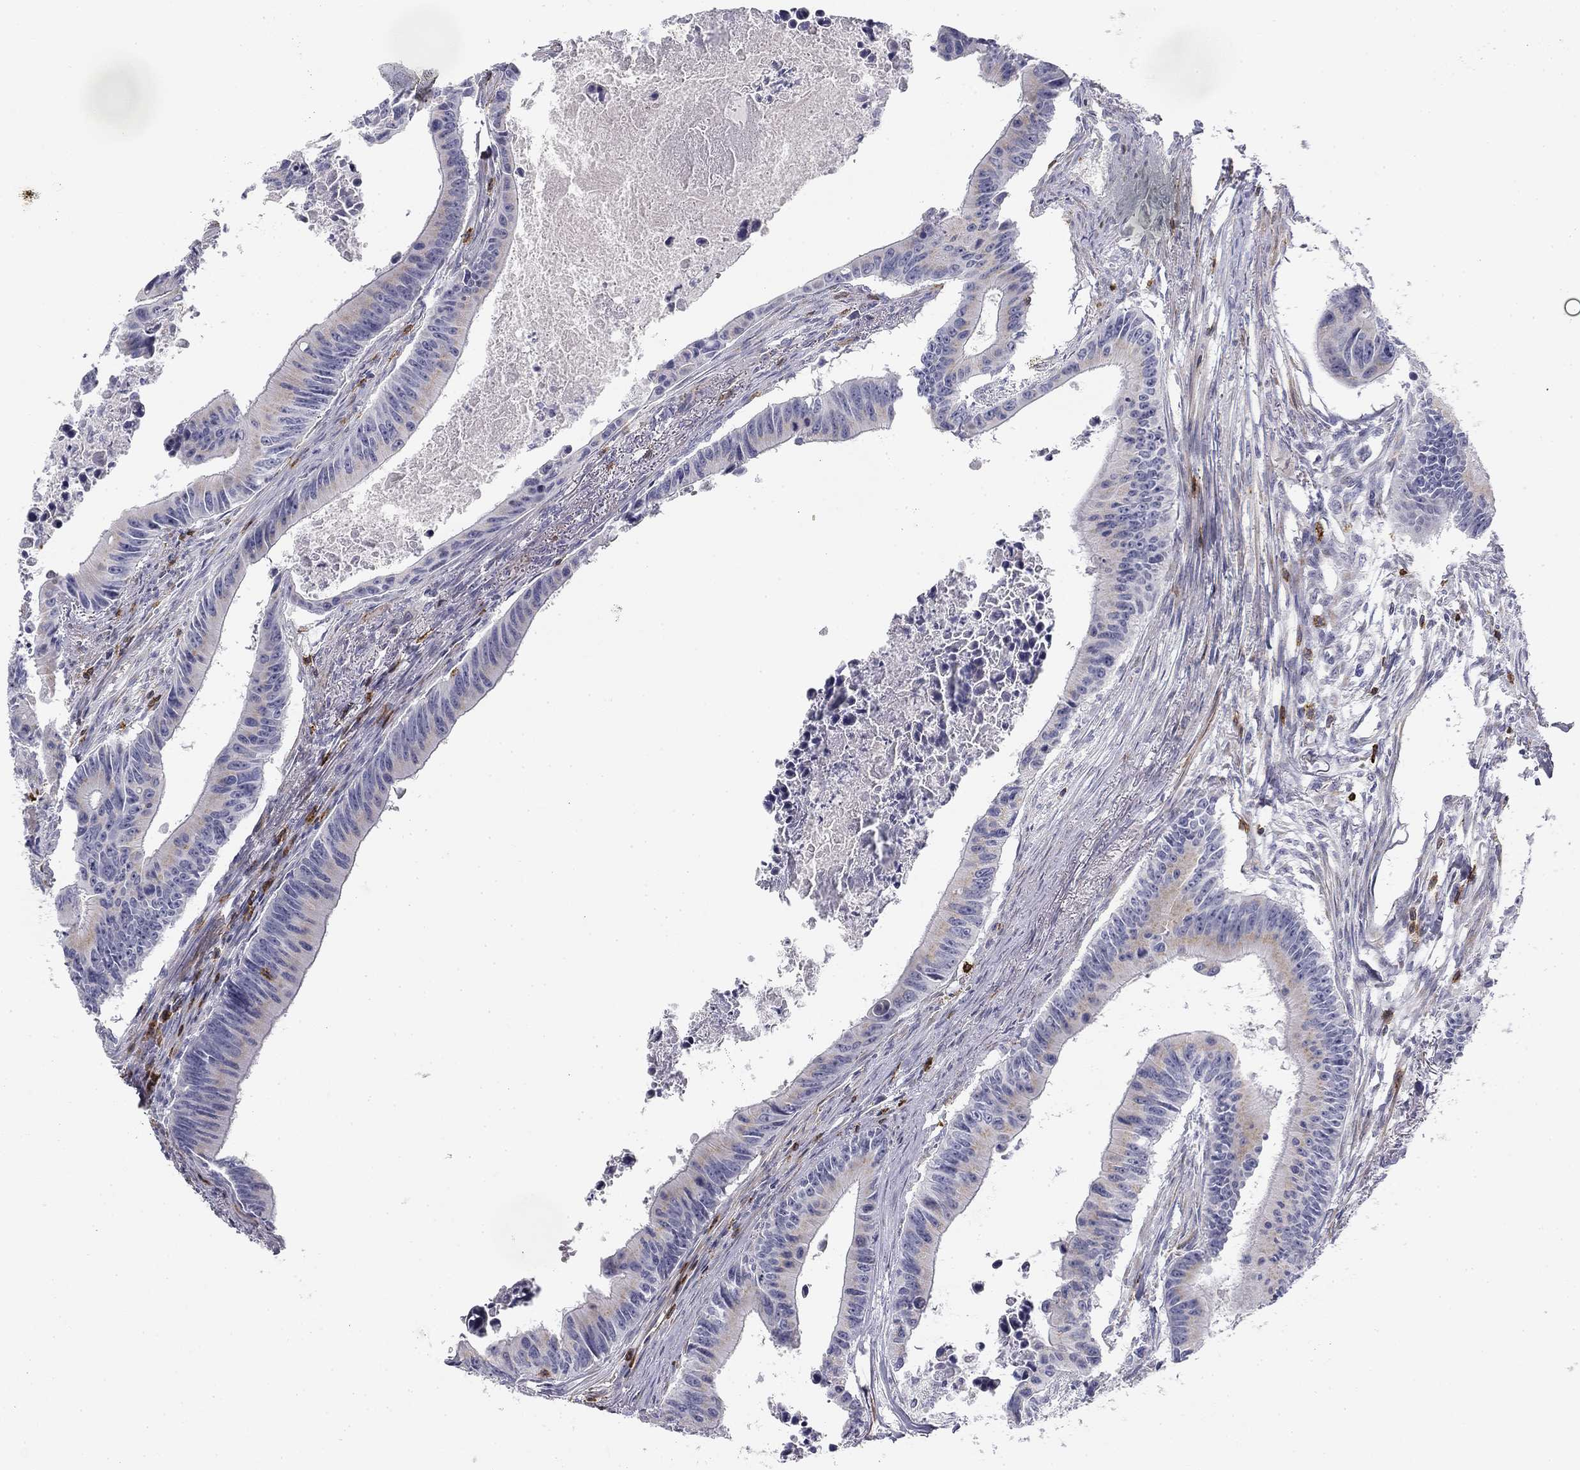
{"staining": {"intensity": "weak", "quantity": "<25%", "location": "cytoplasmic/membranous"}, "tissue": "colorectal cancer", "cell_type": "Tumor cells", "image_type": "cancer", "snomed": [{"axis": "morphology", "description": "Adenocarcinoma, NOS"}, {"axis": "topography", "description": "Colon"}], "caption": "The micrograph demonstrates no significant positivity in tumor cells of colorectal adenocarcinoma.", "gene": "TRAT1", "patient": {"sex": "female", "age": 87}}